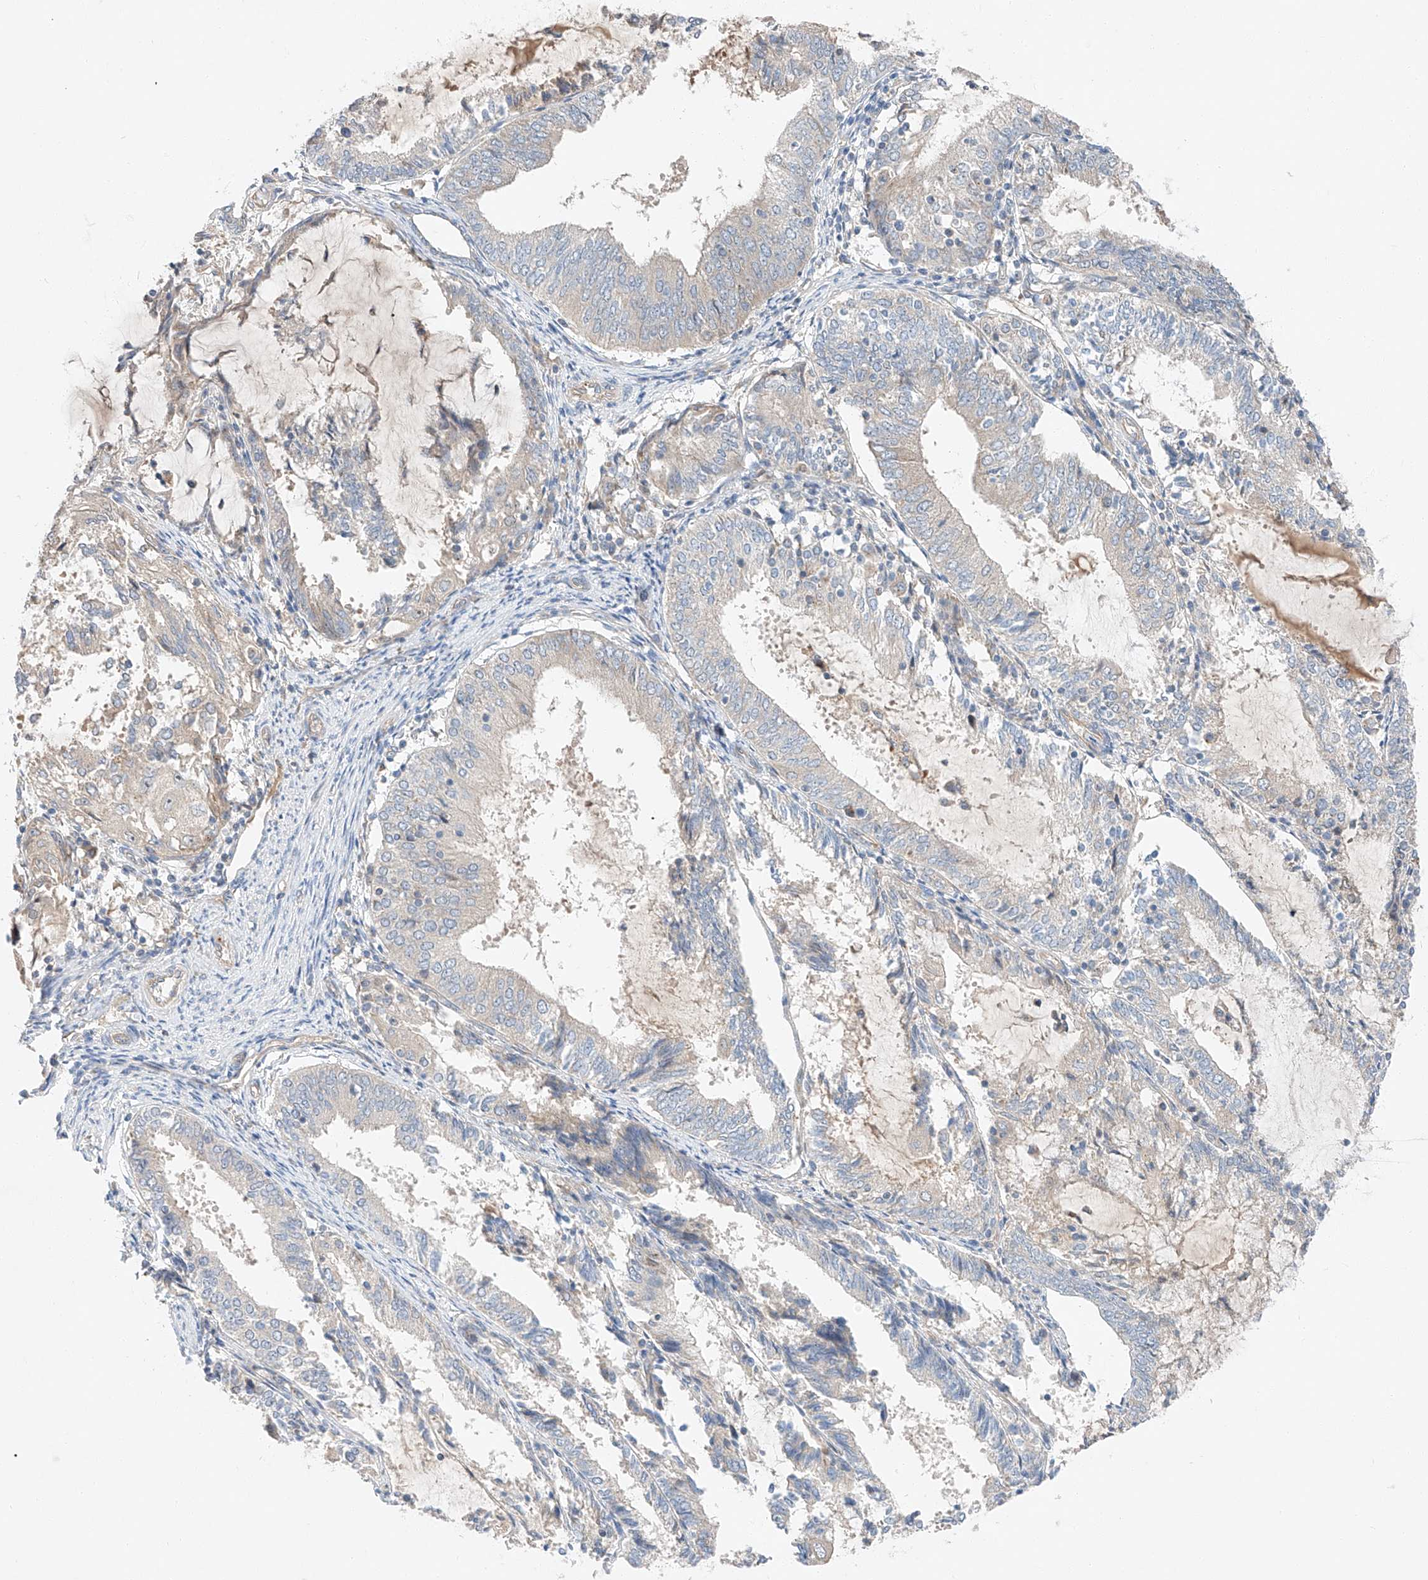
{"staining": {"intensity": "negative", "quantity": "none", "location": "none"}, "tissue": "endometrial cancer", "cell_type": "Tumor cells", "image_type": "cancer", "snomed": [{"axis": "morphology", "description": "Adenocarcinoma, NOS"}, {"axis": "topography", "description": "Endometrium"}], "caption": "Photomicrograph shows no significant protein staining in tumor cells of adenocarcinoma (endometrial).", "gene": "RUSC1", "patient": {"sex": "female", "age": 81}}